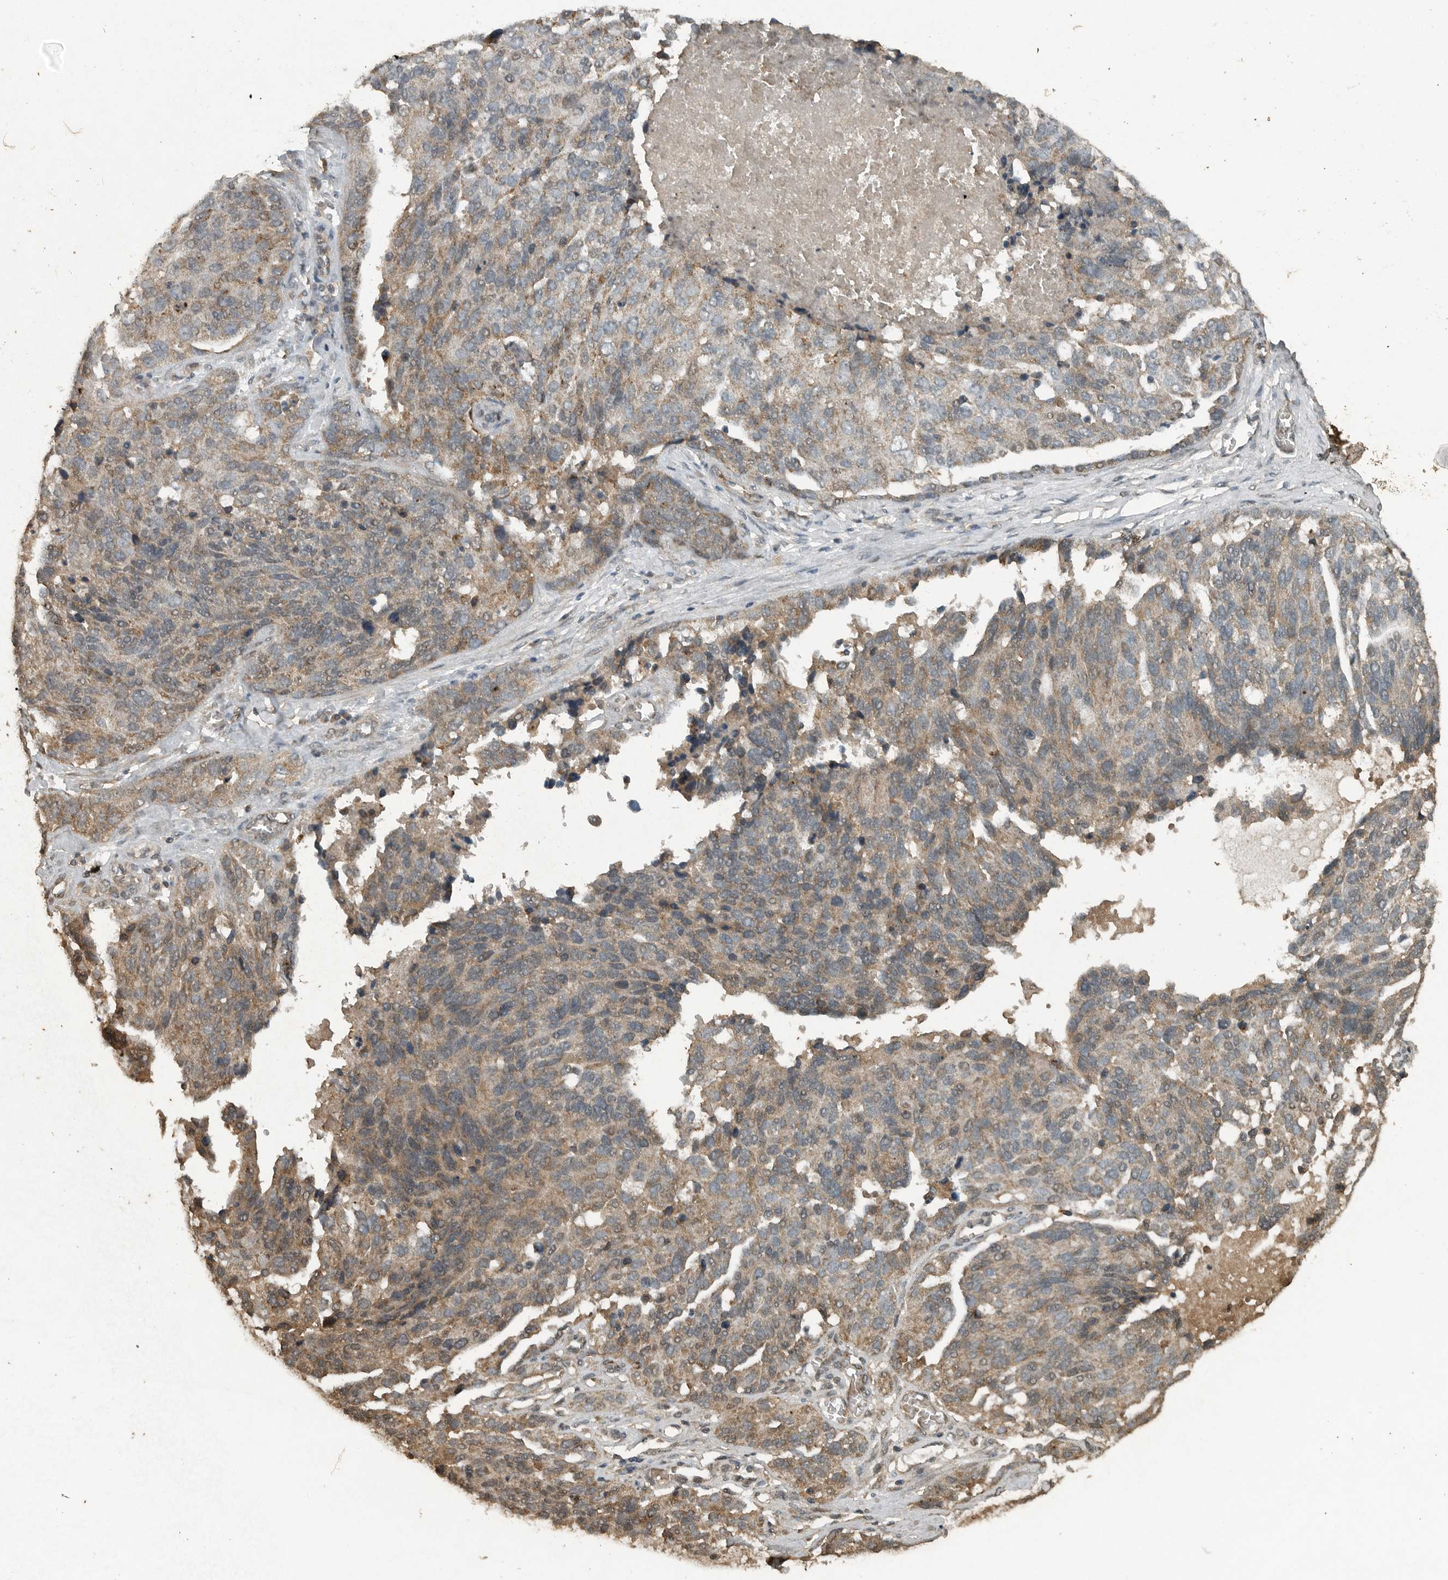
{"staining": {"intensity": "weak", "quantity": ">75%", "location": "cytoplasmic/membranous"}, "tissue": "ovarian cancer", "cell_type": "Tumor cells", "image_type": "cancer", "snomed": [{"axis": "morphology", "description": "Cystadenocarcinoma, serous, NOS"}, {"axis": "topography", "description": "Ovary"}], "caption": "Immunohistochemical staining of serous cystadenocarcinoma (ovarian) reveals weak cytoplasmic/membranous protein positivity in about >75% of tumor cells. The protein is shown in brown color, while the nuclei are stained blue.", "gene": "IL6ST", "patient": {"sex": "female", "age": 44}}